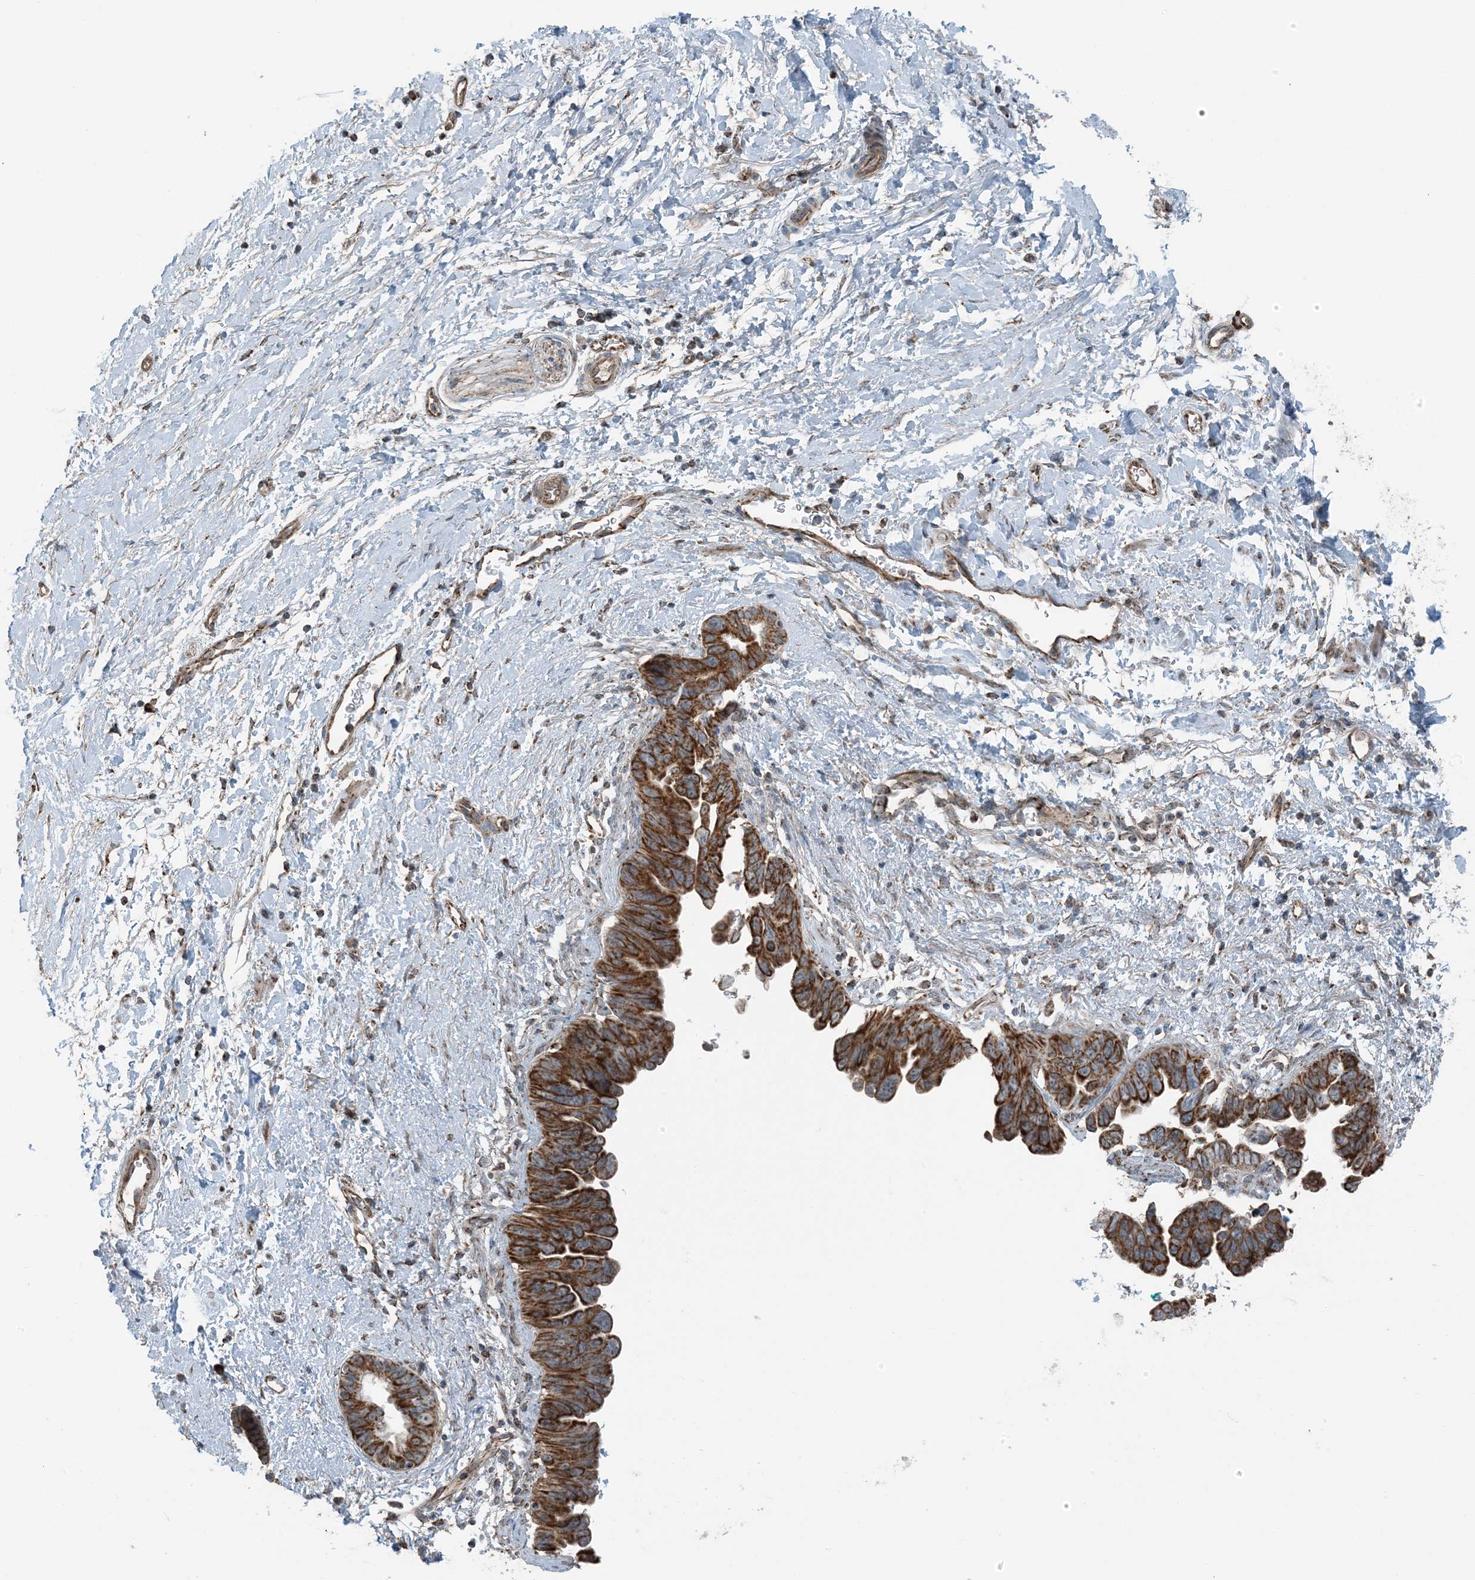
{"staining": {"intensity": "strong", "quantity": ">75%", "location": "cytoplasmic/membranous"}, "tissue": "pancreatic cancer", "cell_type": "Tumor cells", "image_type": "cancer", "snomed": [{"axis": "morphology", "description": "Adenocarcinoma, NOS"}, {"axis": "topography", "description": "Pancreas"}], "caption": "A high-resolution histopathology image shows immunohistochemistry staining of pancreatic cancer (adenocarcinoma), which exhibits strong cytoplasmic/membranous expression in about >75% of tumor cells. Using DAB (brown) and hematoxylin (blue) stains, captured at high magnification using brightfield microscopy.", "gene": "PILRB", "patient": {"sex": "female", "age": 72}}